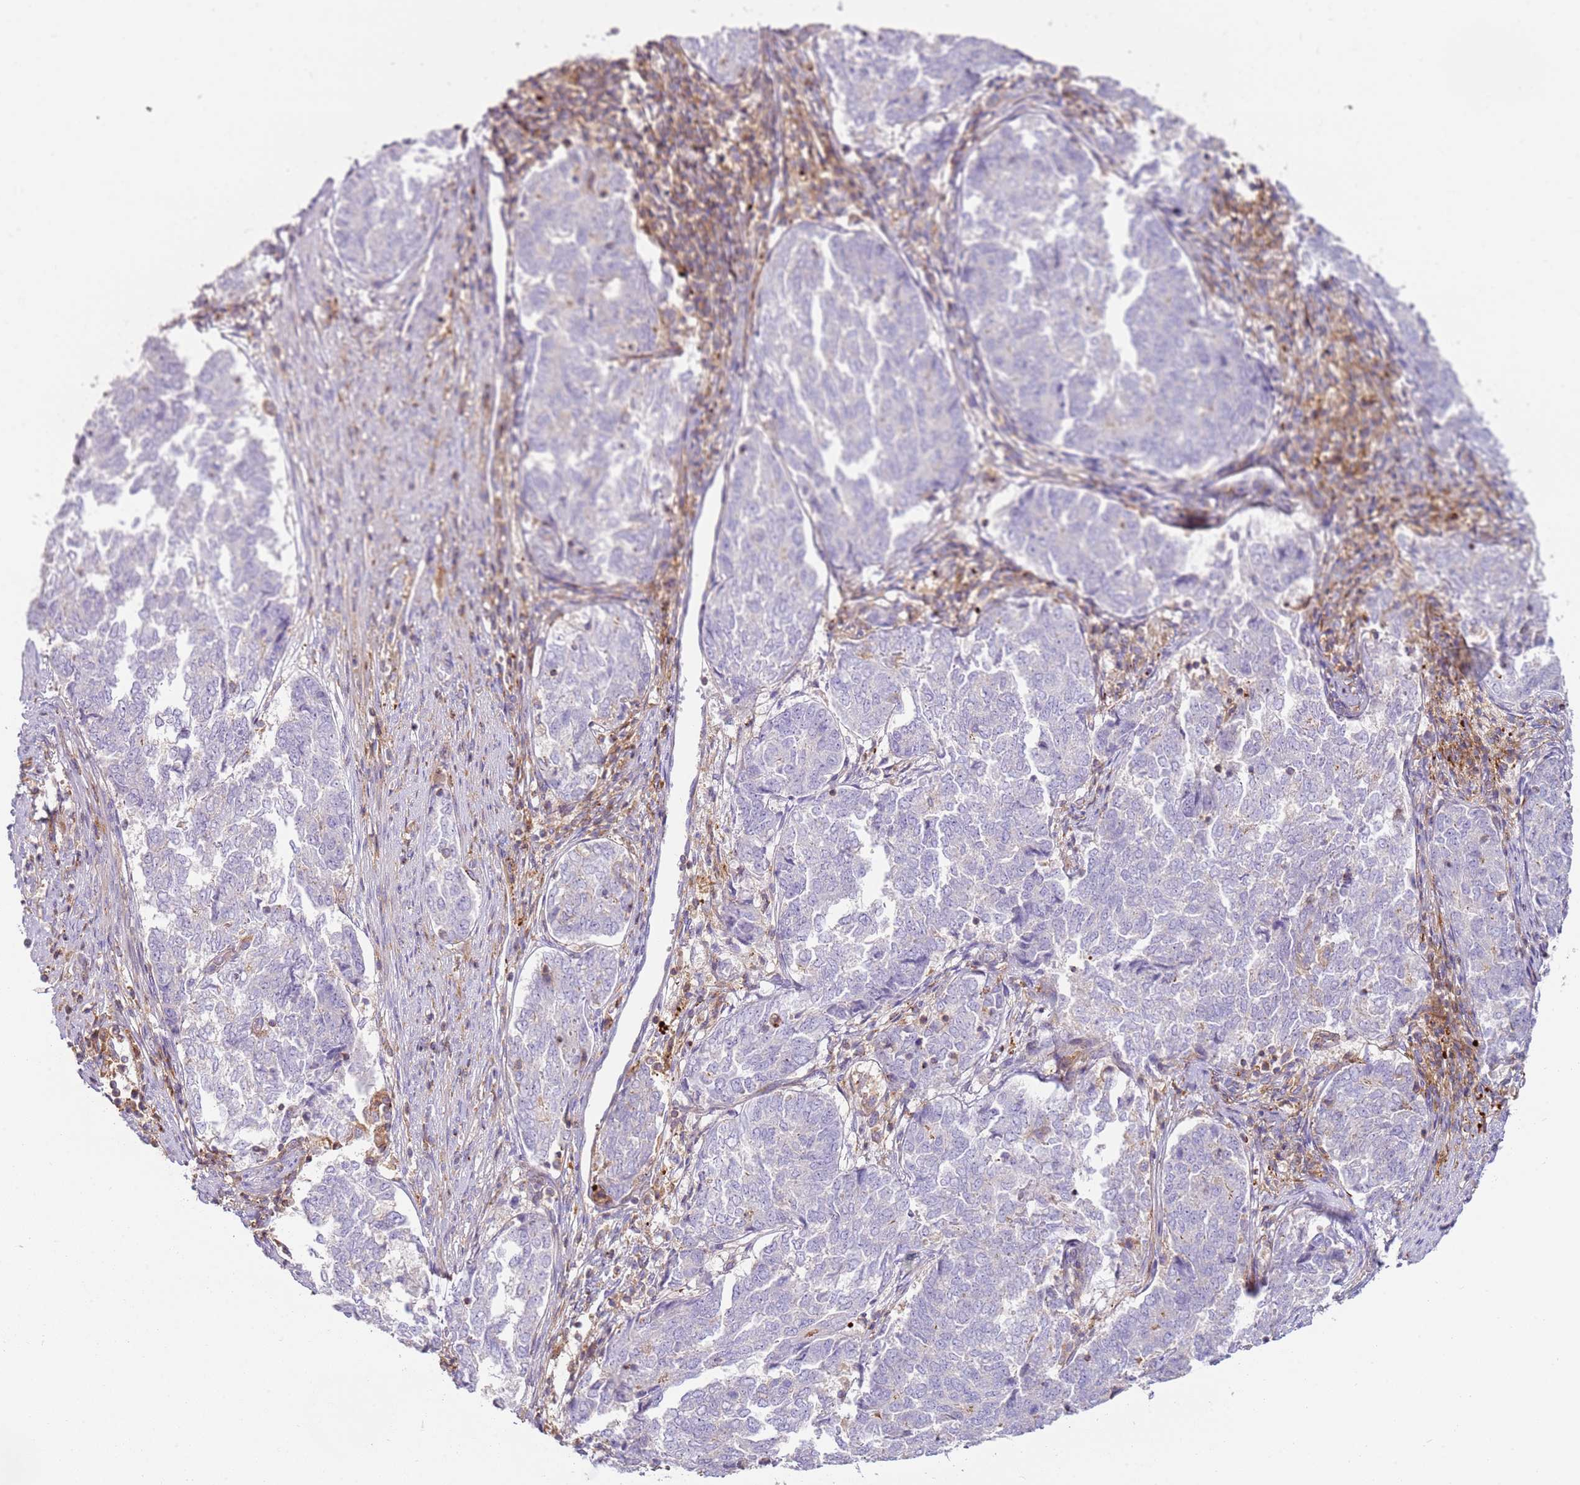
{"staining": {"intensity": "negative", "quantity": "none", "location": "none"}, "tissue": "endometrial cancer", "cell_type": "Tumor cells", "image_type": "cancer", "snomed": [{"axis": "morphology", "description": "Adenocarcinoma, NOS"}, {"axis": "topography", "description": "Endometrium"}], "caption": "Endometrial cancer (adenocarcinoma) was stained to show a protein in brown. There is no significant staining in tumor cells.", "gene": "FPR1", "patient": {"sex": "female", "age": 80}}